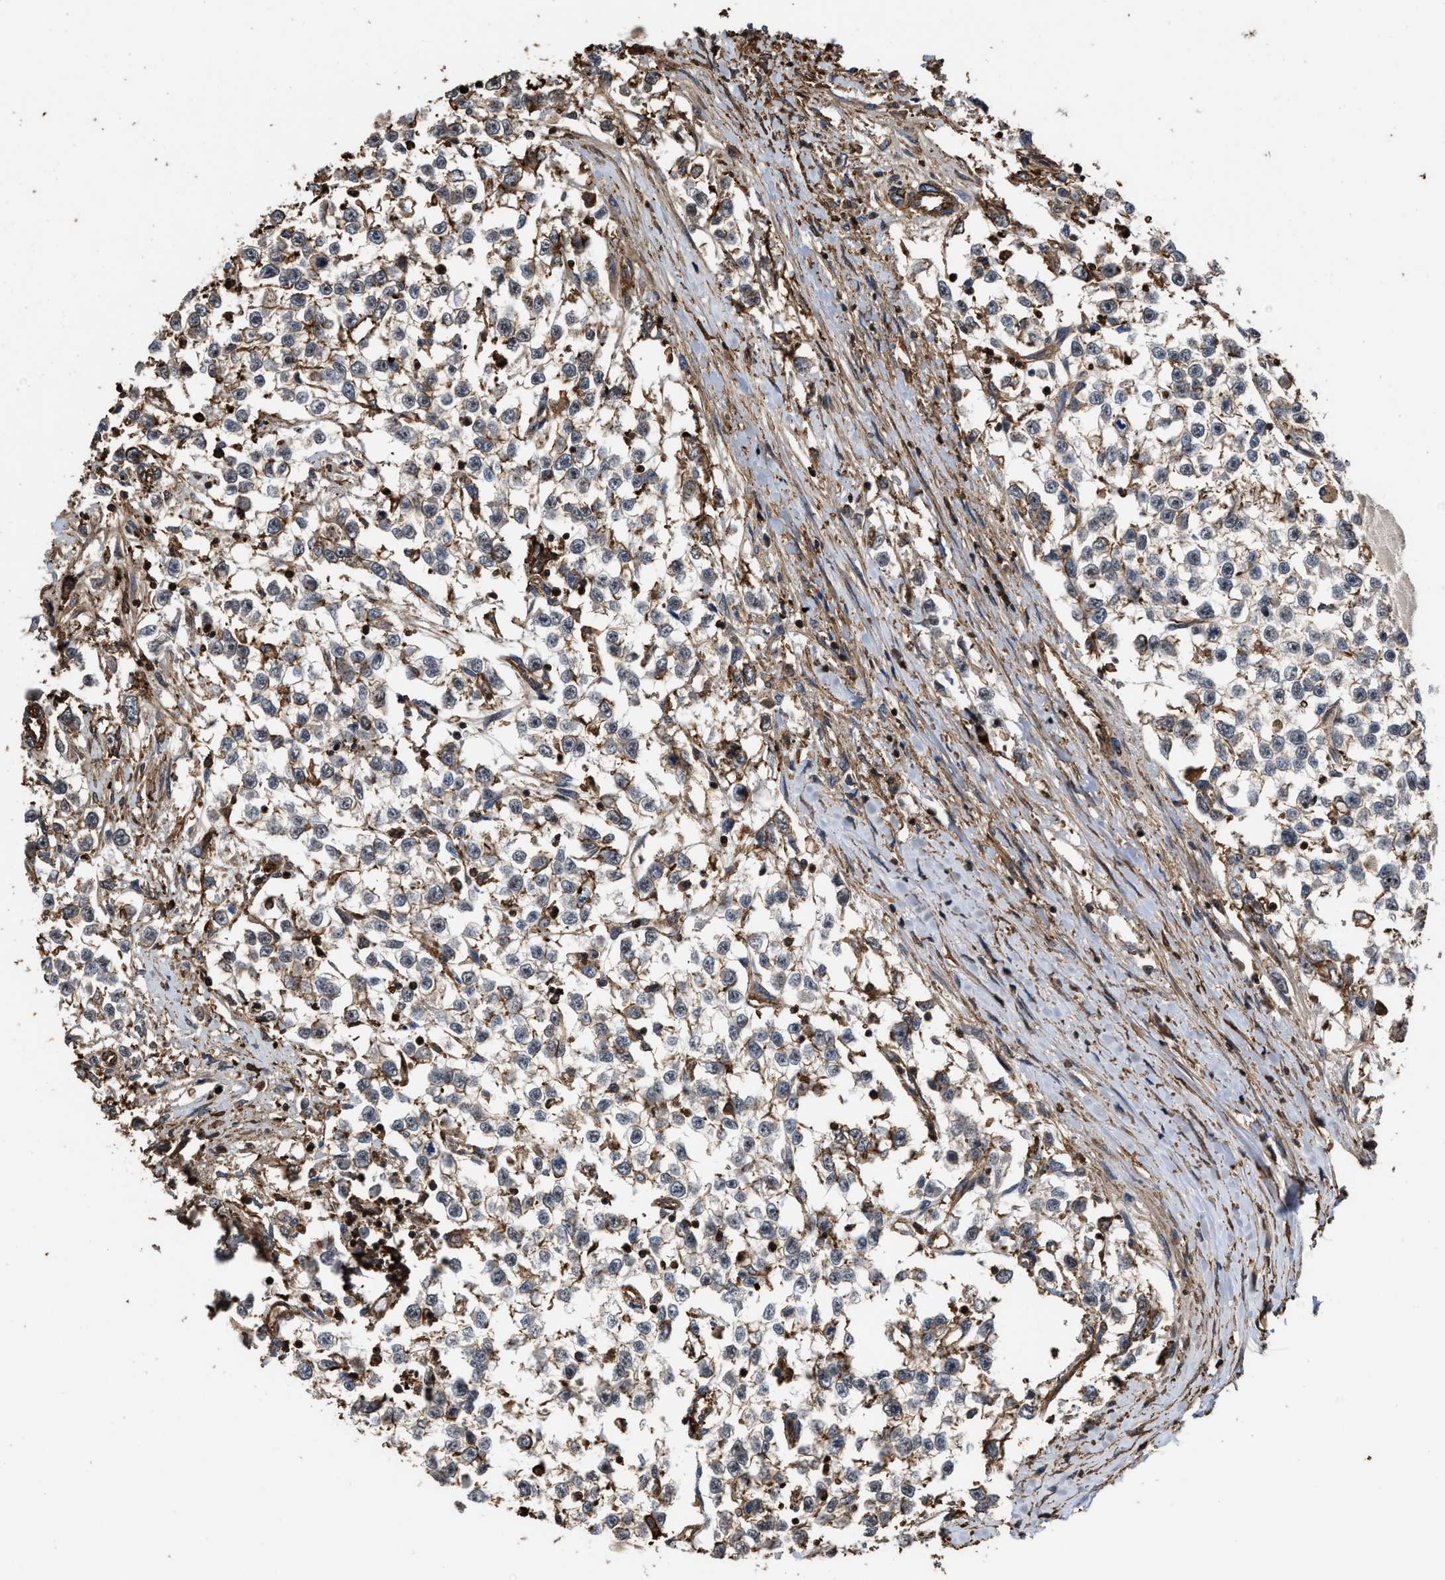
{"staining": {"intensity": "negative", "quantity": "none", "location": "none"}, "tissue": "testis cancer", "cell_type": "Tumor cells", "image_type": "cancer", "snomed": [{"axis": "morphology", "description": "Seminoma, NOS"}, {"axis": "morphology", "description": "Carcinoma, Embryonal, NOS"}, {"axis": "topography", "description": "Testis"}], "caption": "A high-resolution photomicrograph shows immunohistochemistry (IHC) staining of testis embryonal carcinoma, which reveals no significant expression in tumor cells. (Immunohistochemistry, brightfield microscopy, high magnification).", "gene": "KBTBD2", "patient": {"sex": "male", "age": 51}}